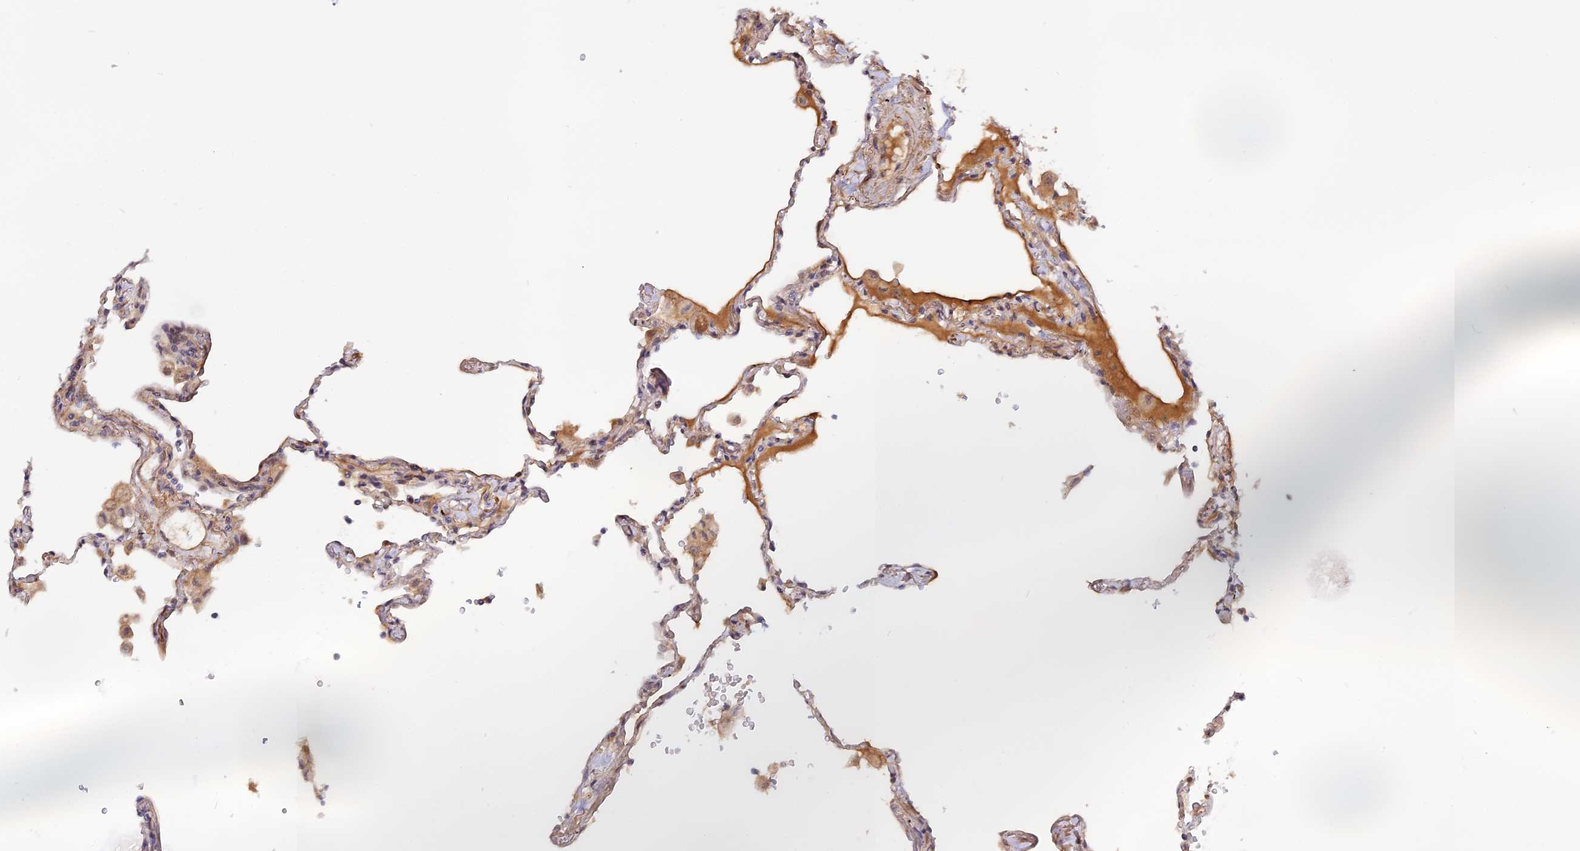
{"staining": {"intensity": "weak", "quantity": ">75%", "location": "cytoplasmic/membranous"}, "tissue": "lung", "cell_type": "Alveolar cells", "image_type": "normal", "snomed": [{"axis": "morphology", "description": "Normal tissue, NOS"}, {"axis": "topography", "description": "Lung"}], "caption": "Immunohistochemistry histopathology image of unremarkable lung stained for a protein (brown), which exhibits low levels of weak cytoplasmic/membranous staining in about >75% of alveolar cells.", "gene": "IMPACT", "patient": {"sex": "female", "age": 67}}